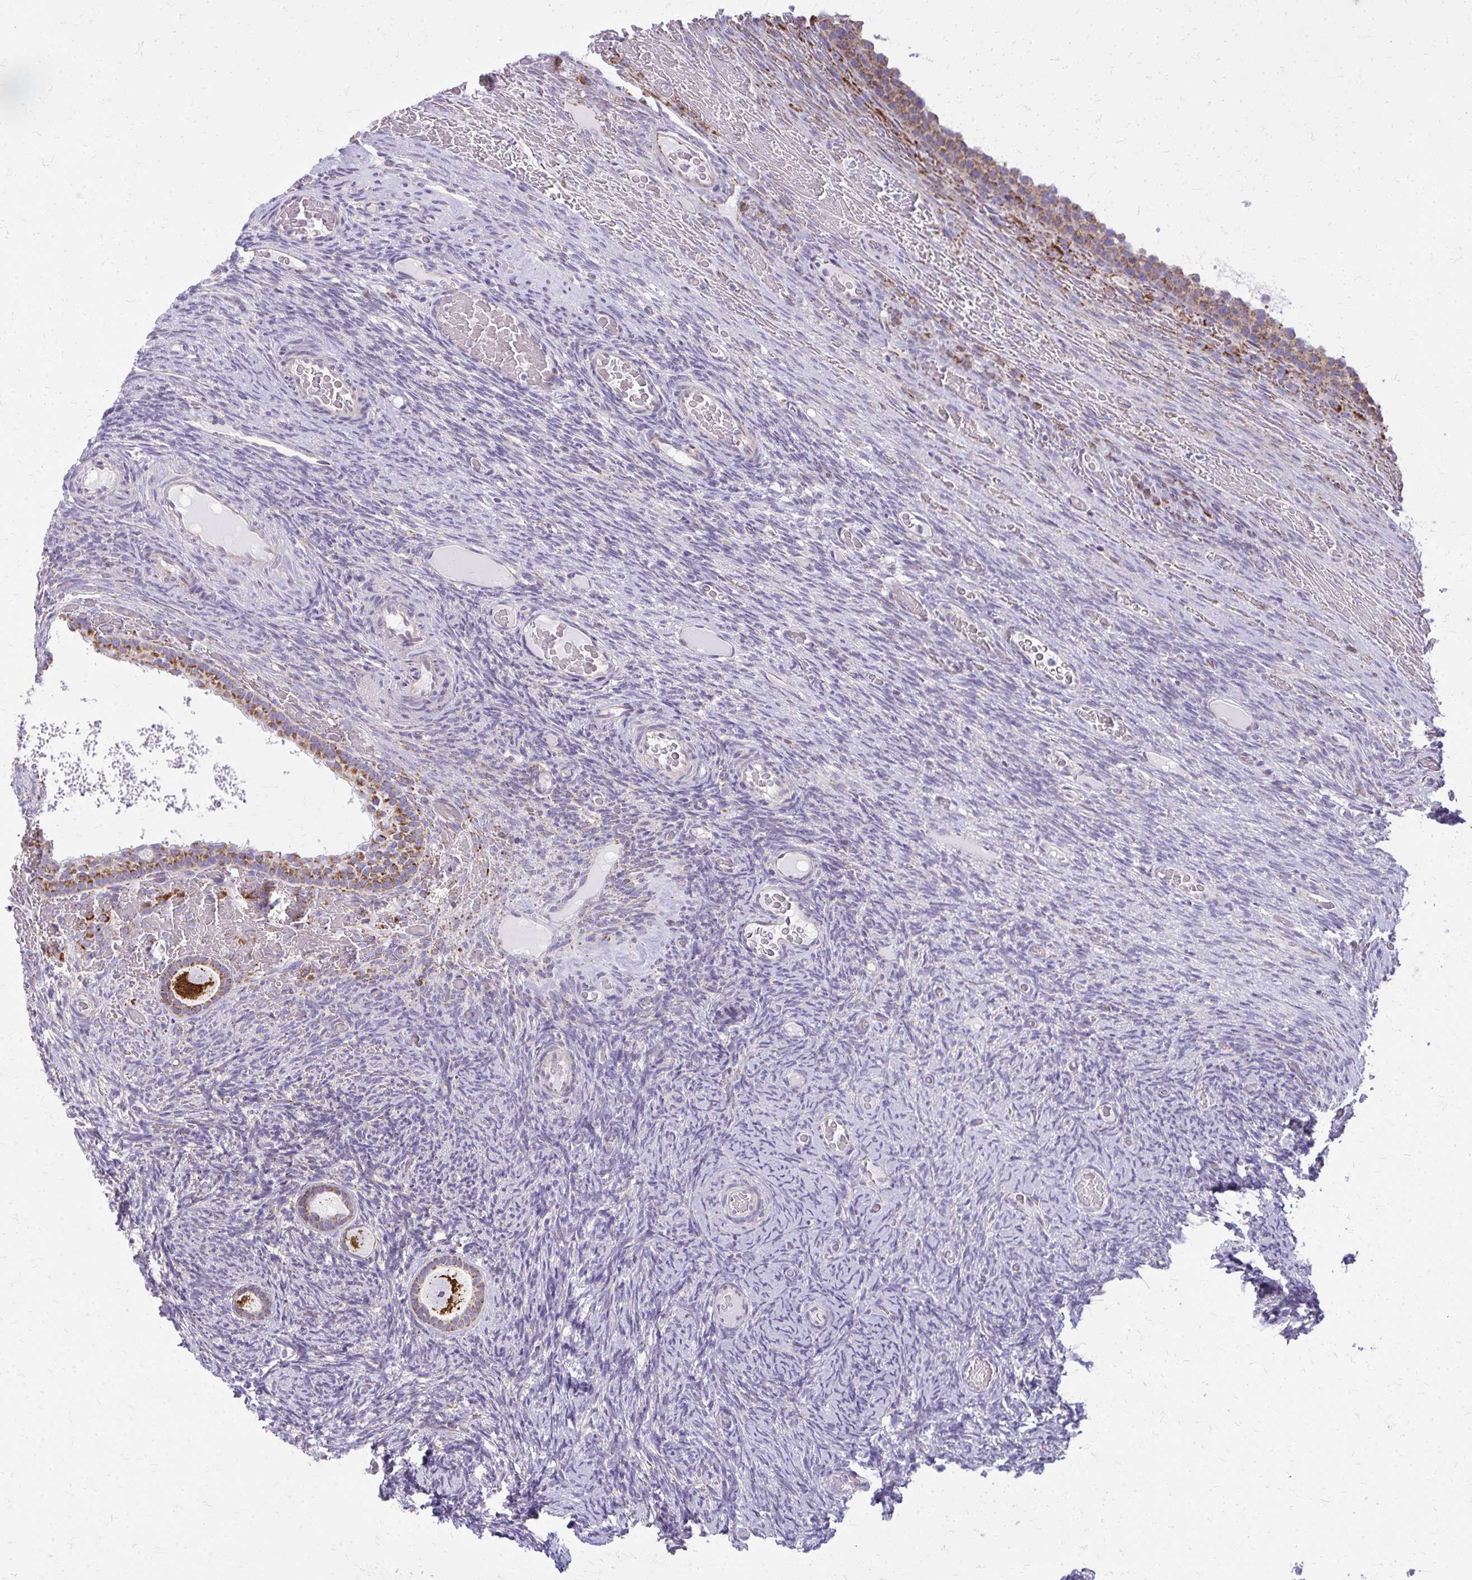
{"staining": {"intensity": "strong", "quantity": ">75%", "location": "cytoplasmic/membranous"}, "tissue": "ovary", "cell_type": "Follicle cells", "image_type": "normal", "snomed": [{"axis": "morphology", "description": "Normal tissue, NOS"}, {"axis": "topography", "description": "Ovary"}], "caption": "Follicle cells show strong cytoplasmic/membranous staining in about >75% of cells in benign ovary.", "gene": "IFIT1", "patient": {"sex": "female", "age": 34}}